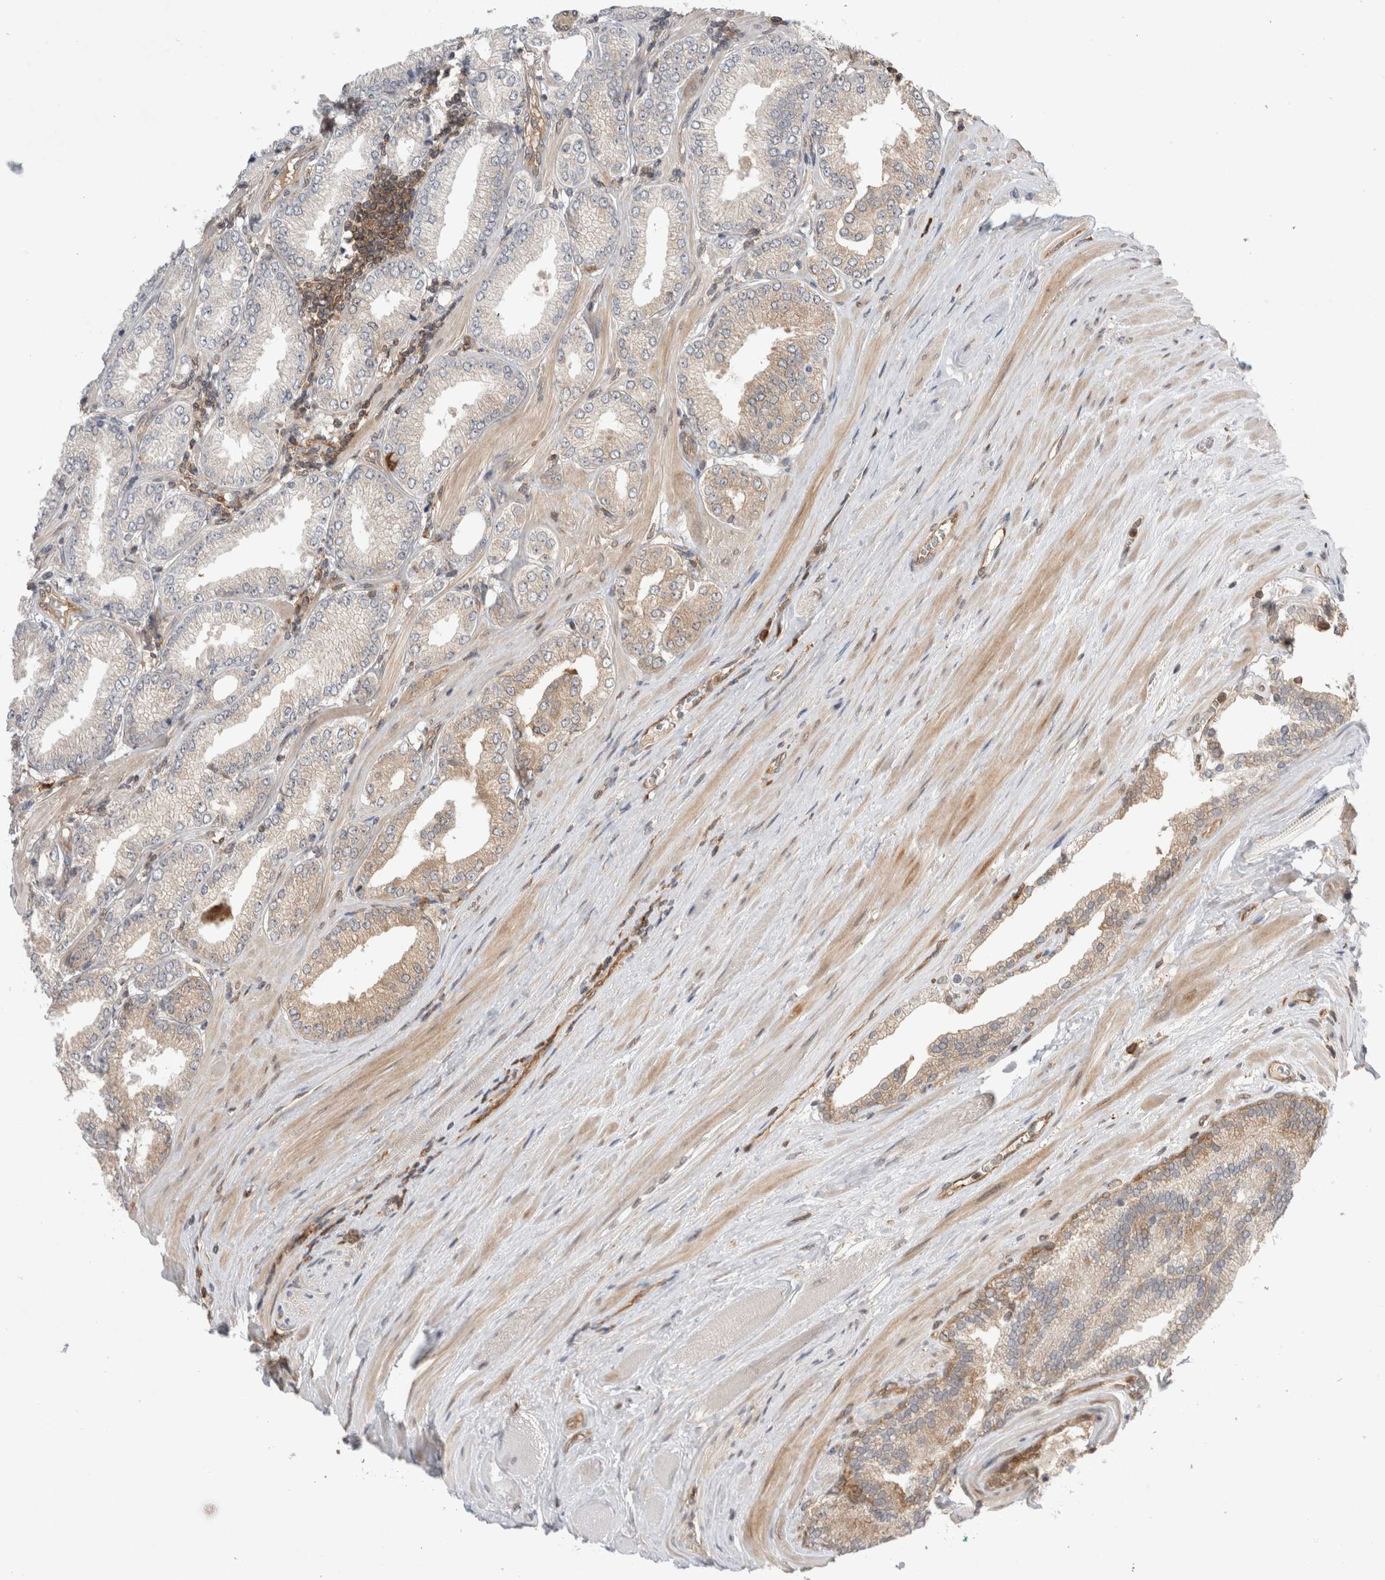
{"staining": {"intensity": "weak", "quantity": "25%-75%", "location": "cytoplasmic/membranous"}, "tissue": "prostate cancer", "cell_type": "Tumor cells", "image_type": "cancer", "snomed": [{"axis": "morphology", "description": "Adenocarcinoma, Low grade"}, {"axis": "topography", "description": "Prostate"}], "caption": "Tumor cells reveal low levels of weak cytoplasmic/membranous positivity in approximately 25%-75% of cells in prostate cancer.", "gene": "NFKB1", "patient": {"sex": "male", "age": 62}}